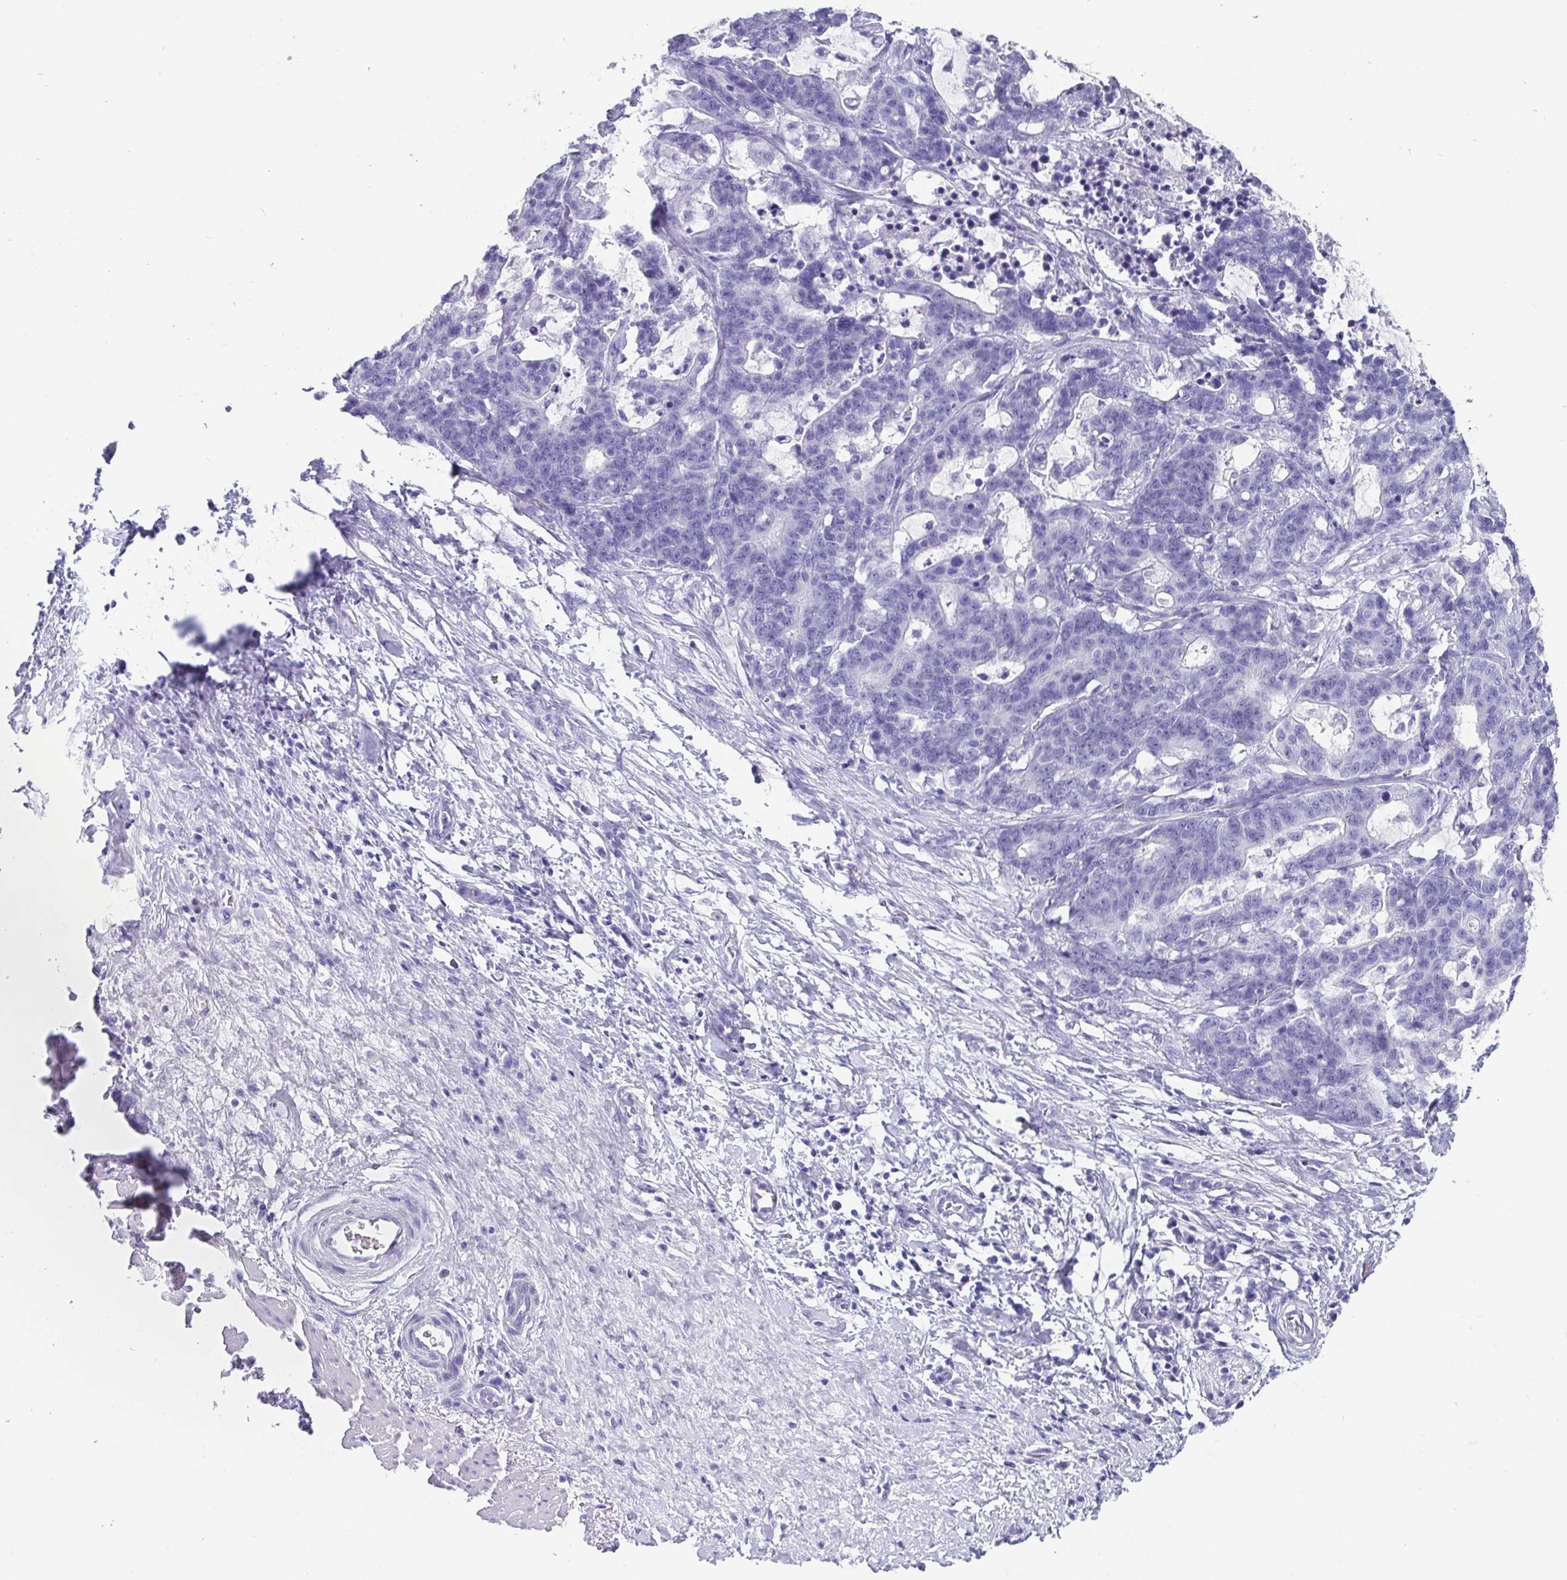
{"staining": {"intensity": "negative", "quantity": "none", "location": "none"}, "tissue": "stomach cancer", "cell_type": "Tumor cells", "image_type": "cancer", "snomed": [{"axis": "morphology", "description": "Normal tissue, NOS"}, {"axis": "morphology", "description": "Adenocarcinoma, NOS"}, {"axis": "topography", "description": "Stomach"}], "caption": "A high-resolution micrograph shows immunohistochemistry (IHC) staining of stomach cancer, which shows no significant positivity in tumor cells.", "gene": "SCGN", "patient": {"sex": "female", "age": 64}}